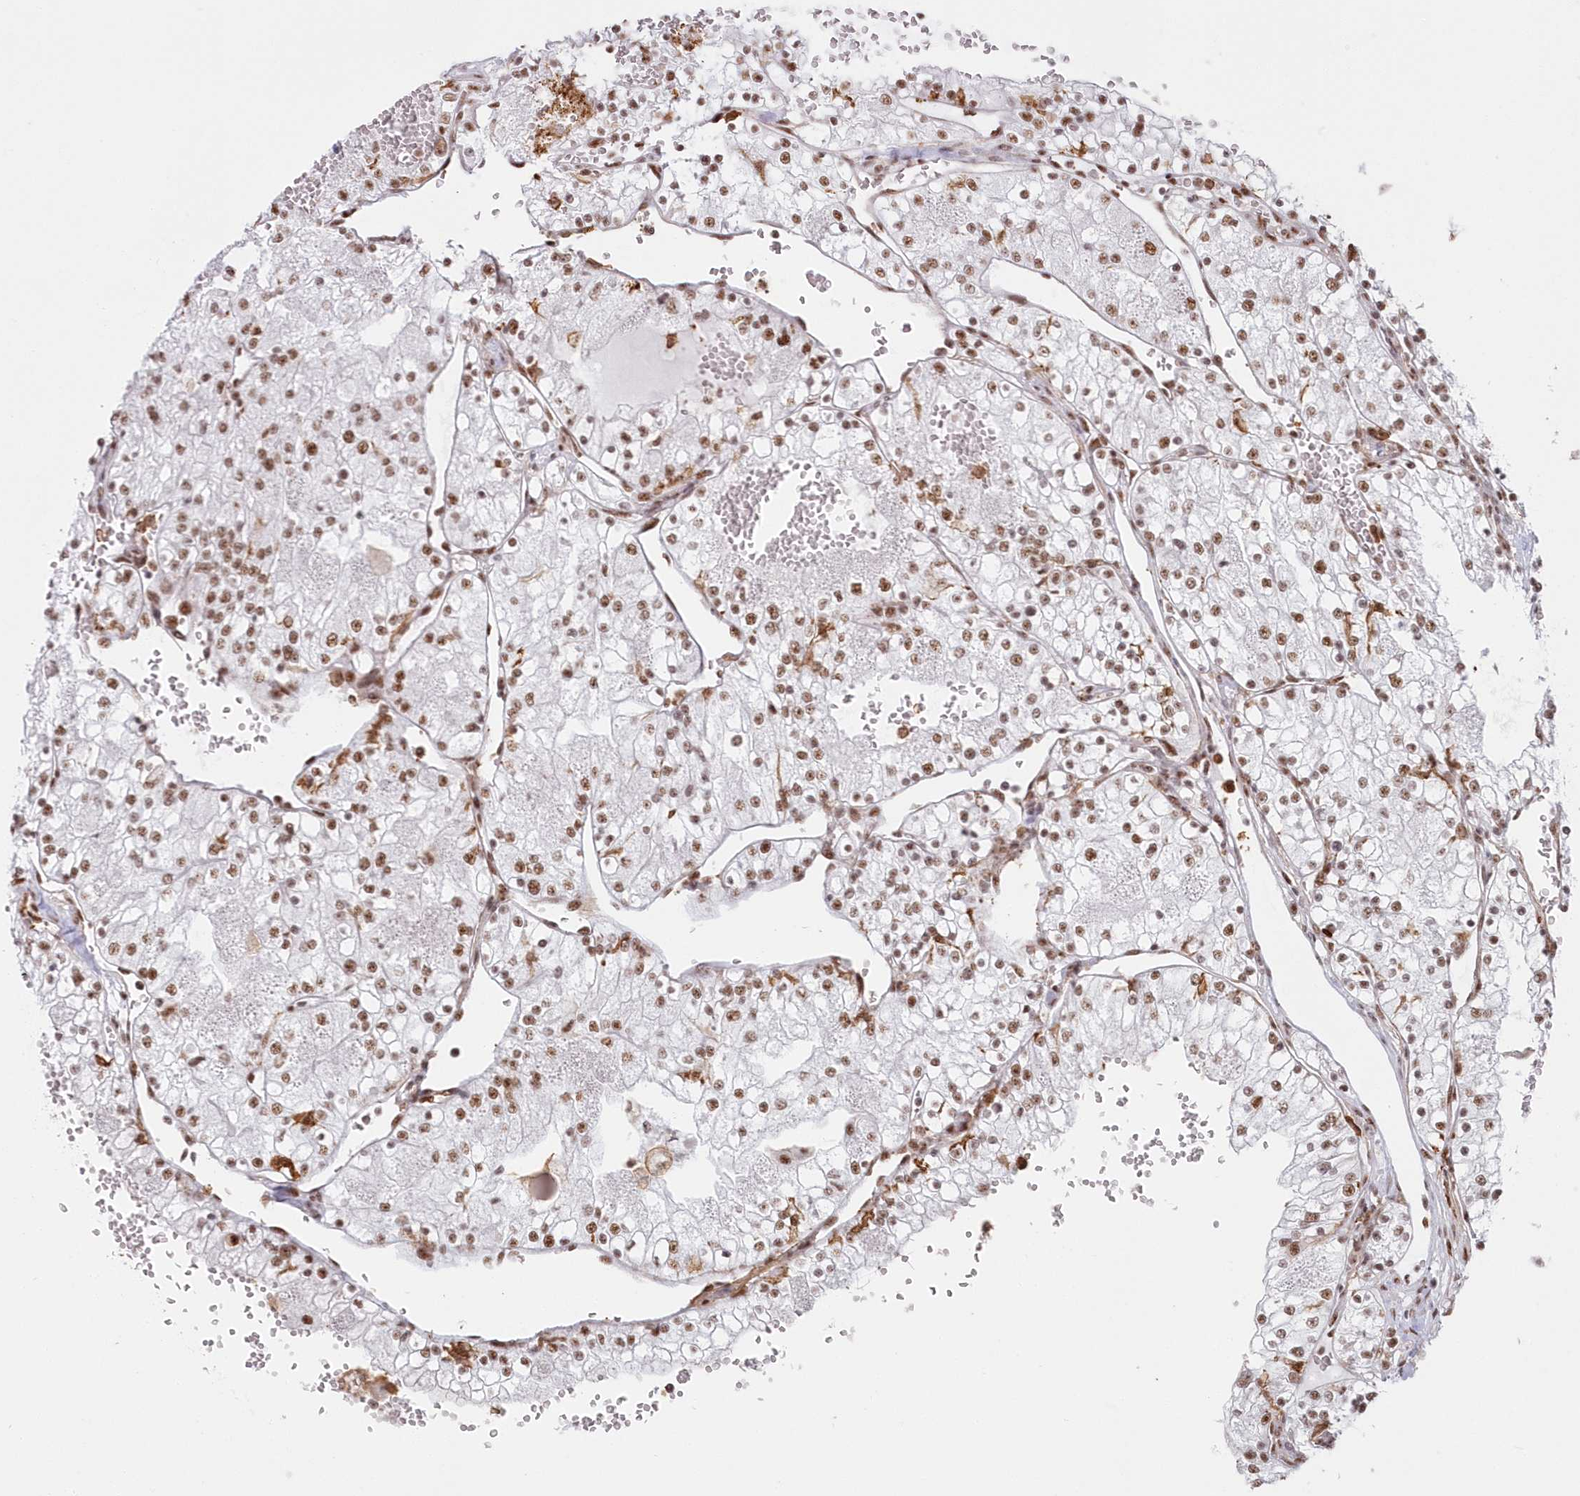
{"staining": {"intensity": "moderate", "quantity": ">75%", "location": "nuclear"}, "tissue": "renal cancer", "cell_type": "Tumor cells", "image_type": "cancer", "snomed": [{"axis": "morphology", "description": "Normal tissue, NOS"}, {"axis": "morphology", "description": "Adenocarcinoma, NOS"}, {"axis": "topography", "description": "Kidney"}], "caption": "Moderate nuclear protein positivity is present in about >75% of tumor cells in renal adenocarcinoma.", "gene": "DDX46", "patient": {"sex": "male", "age": 68}}